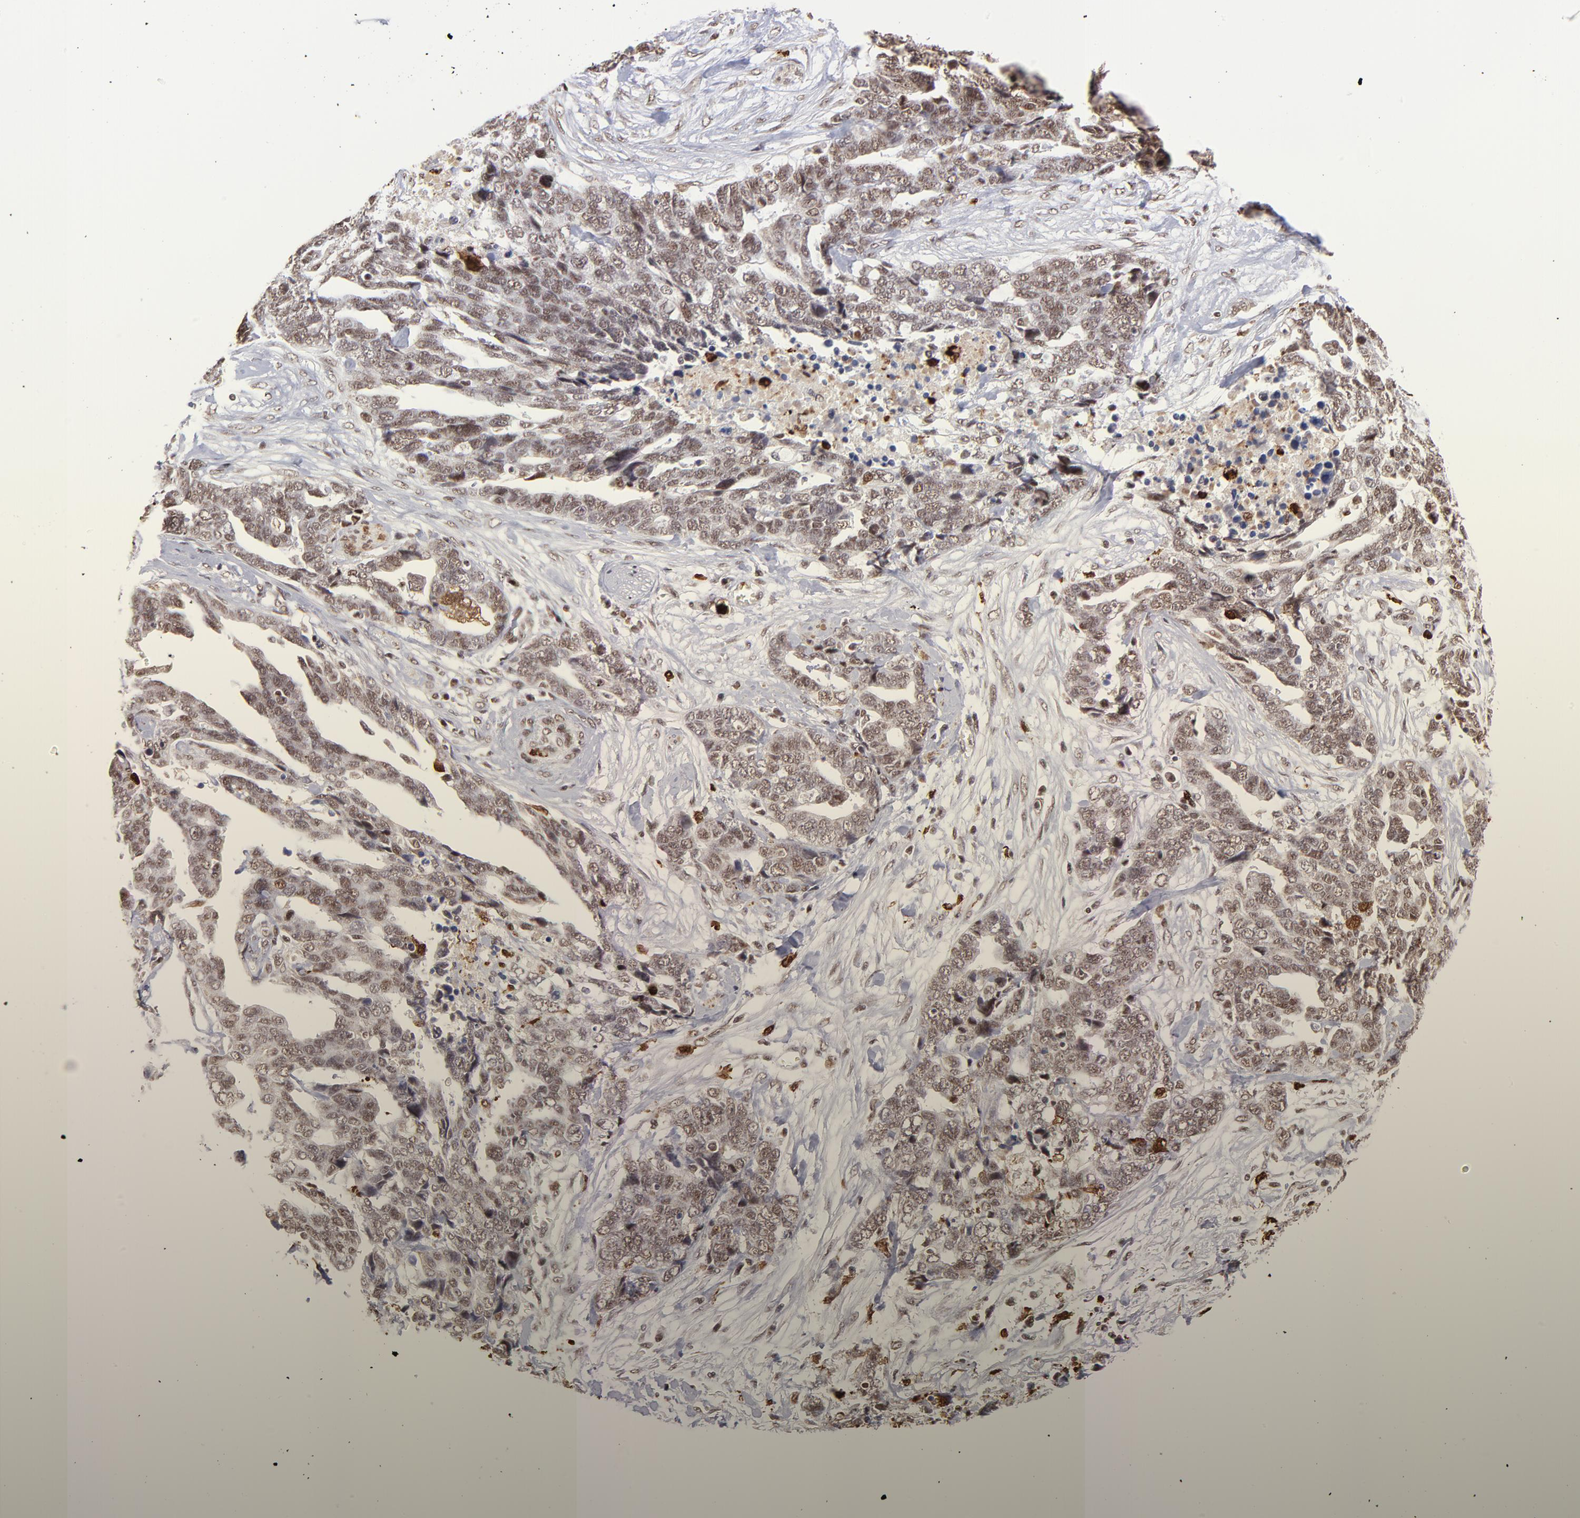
{"staining": {"intensity": "moderate", "quantity": ">75%", "location": "cytoplasmic/membranous,nuclear"}, "tissue": "ovarian cancer", "cell_type": "Tumor cells", "image_type": "cancer", "snomed": [{"axis": "morphology", "description": "Normal tissue, NOS"}, {"axis": "morphology", "description": "Cystadenocarcinoma, serous, NOS"}, {"axis": "topography", "description": "Fallopian tube"}, {"axis": "topography", "description": "Ovary"}], "caption": "Immunohistochemistry (IHC) photomicrograph of serous cystadenocarcinoma (ovarian) stained for a protein (brown), which demonstrates medium levels of moderate cytoplasmic/membranous and nuclear staining in about >75% of tumor cells.", "gene": "ZFX", "patient": {"sex": "female", "age": 56}}